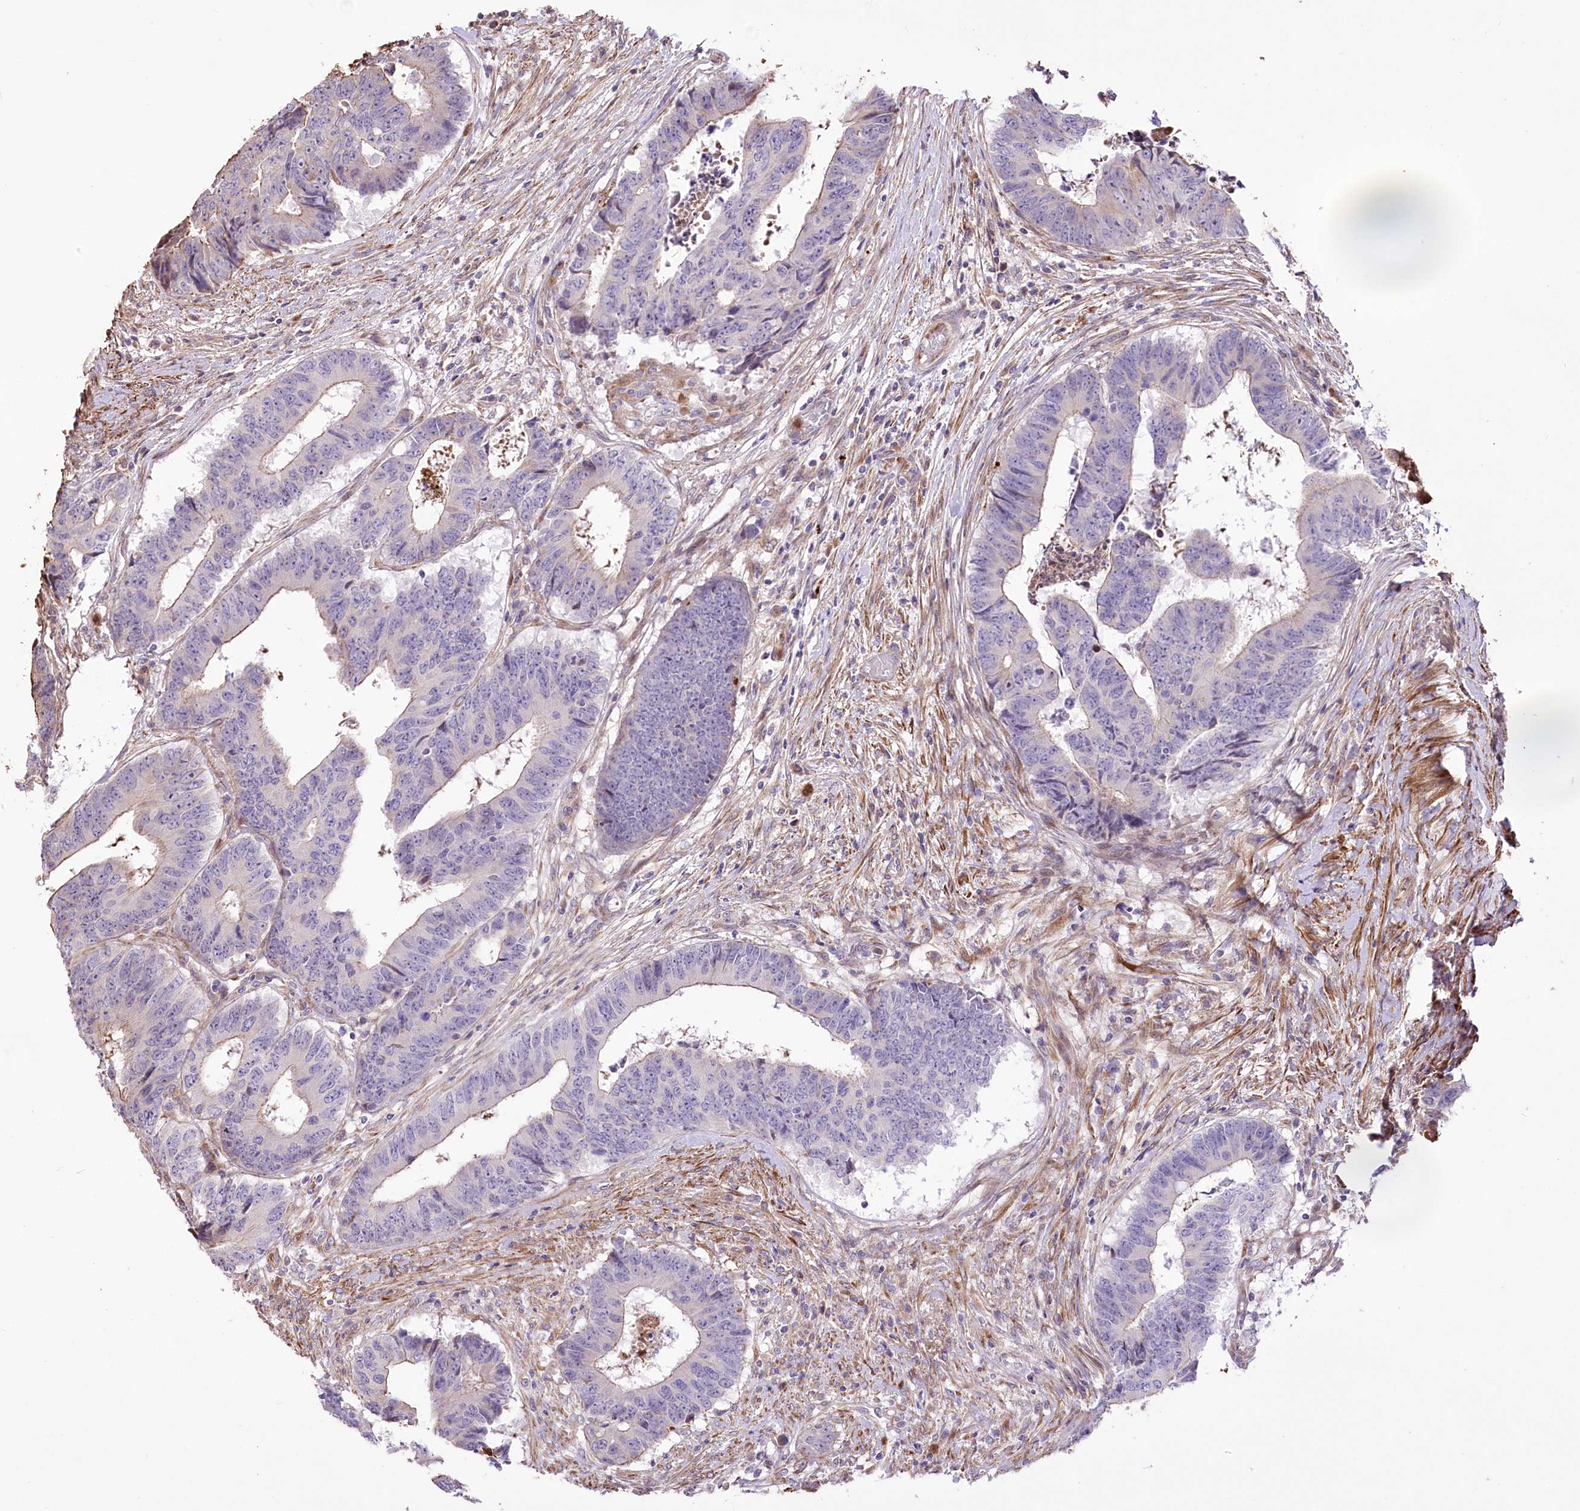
{"staining": {"intensity": "negative", "quantity": "none", "location": "none"}, "tissue": "colorectal cancer", "cell_type": "Tumor cells", "image_type": "cancer", "snomed": [{"axis": "morphology", "description": "Adenocarcinoma, NOS"}, {"axis": "topography", "description": "Rectum"}], "caption": "A high-resolution histopathology image shows immunohistochemistry staining of colorectal cancer, which displays no significant staining in tumor cells. (Brightfield microscopy of DAB immunohistochemistry at high magnification).", "gene": "RNF24", "patient": {"sex": "male", "age": 84}}